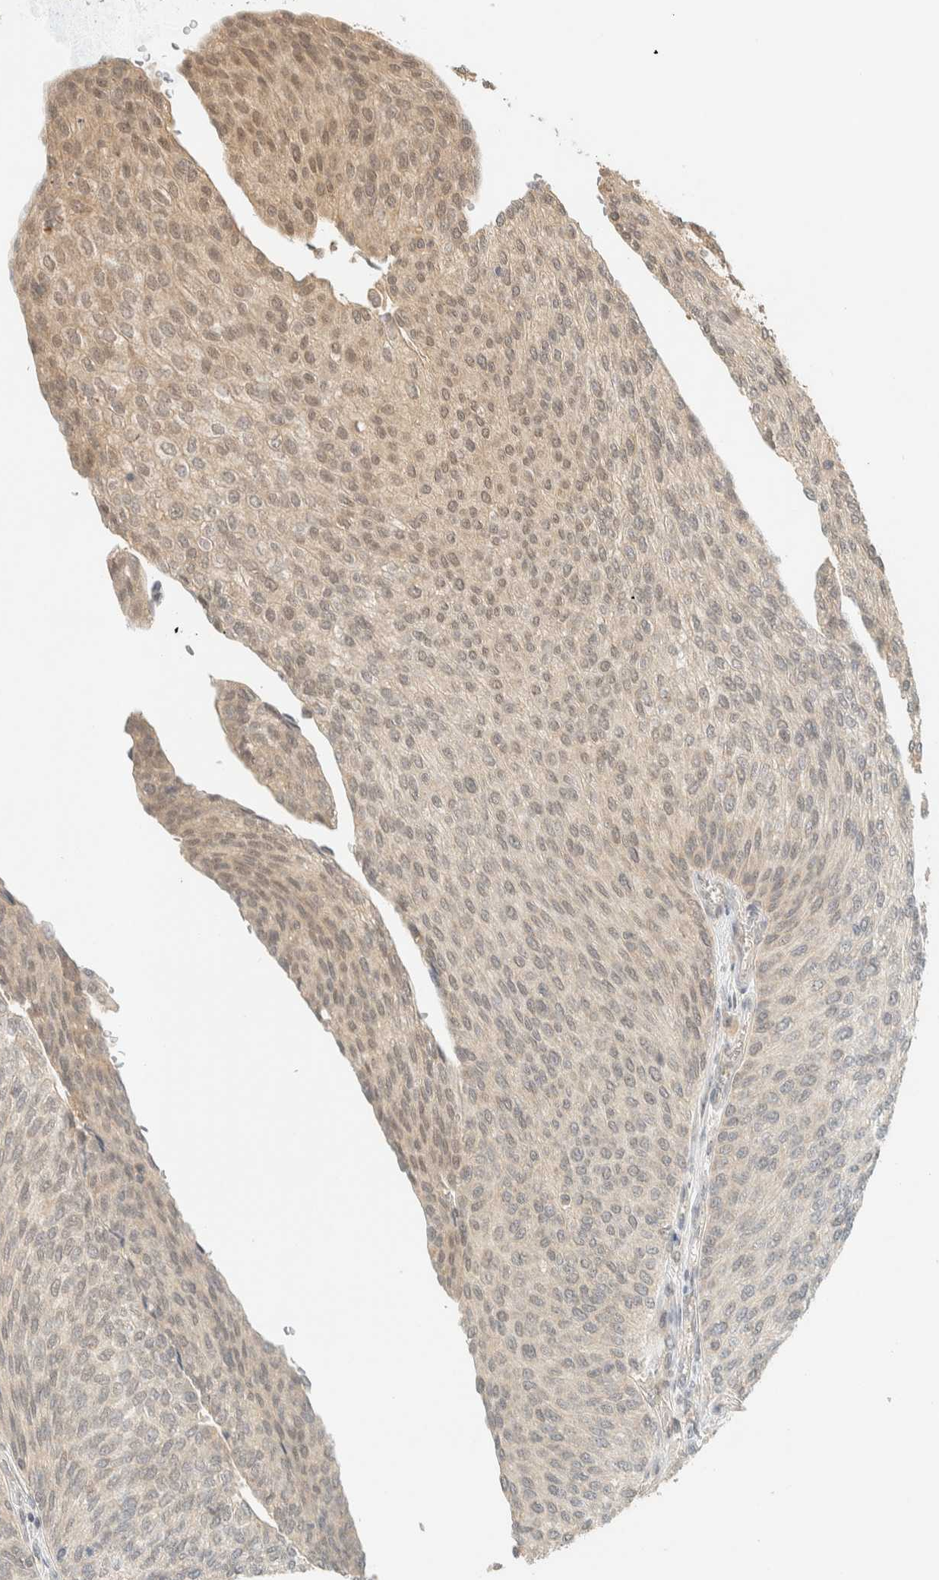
{"staining": {"intensity": "weak", "quantity": "<25%", "location": "cytoplasmic/membranous,nuclear"}, "tissue": "urothelial cancer", "cell_type": "Tumor cells", "image_type": "cancer", "snomed": [{"axis": "morphology", "description": "Urothelial carcinoma, Low grade"}, {"axis": "topography", "description": "Urinary bladder"}], "caption": "A high-resolution micrograph shows immunohistochemistry (IHC) staining of urothelial carcinoma (low-grade), which shows no significant staining in tumor cells.", "gene": "KIFAP3", "patient": {"sex": "female", "age": 79}}